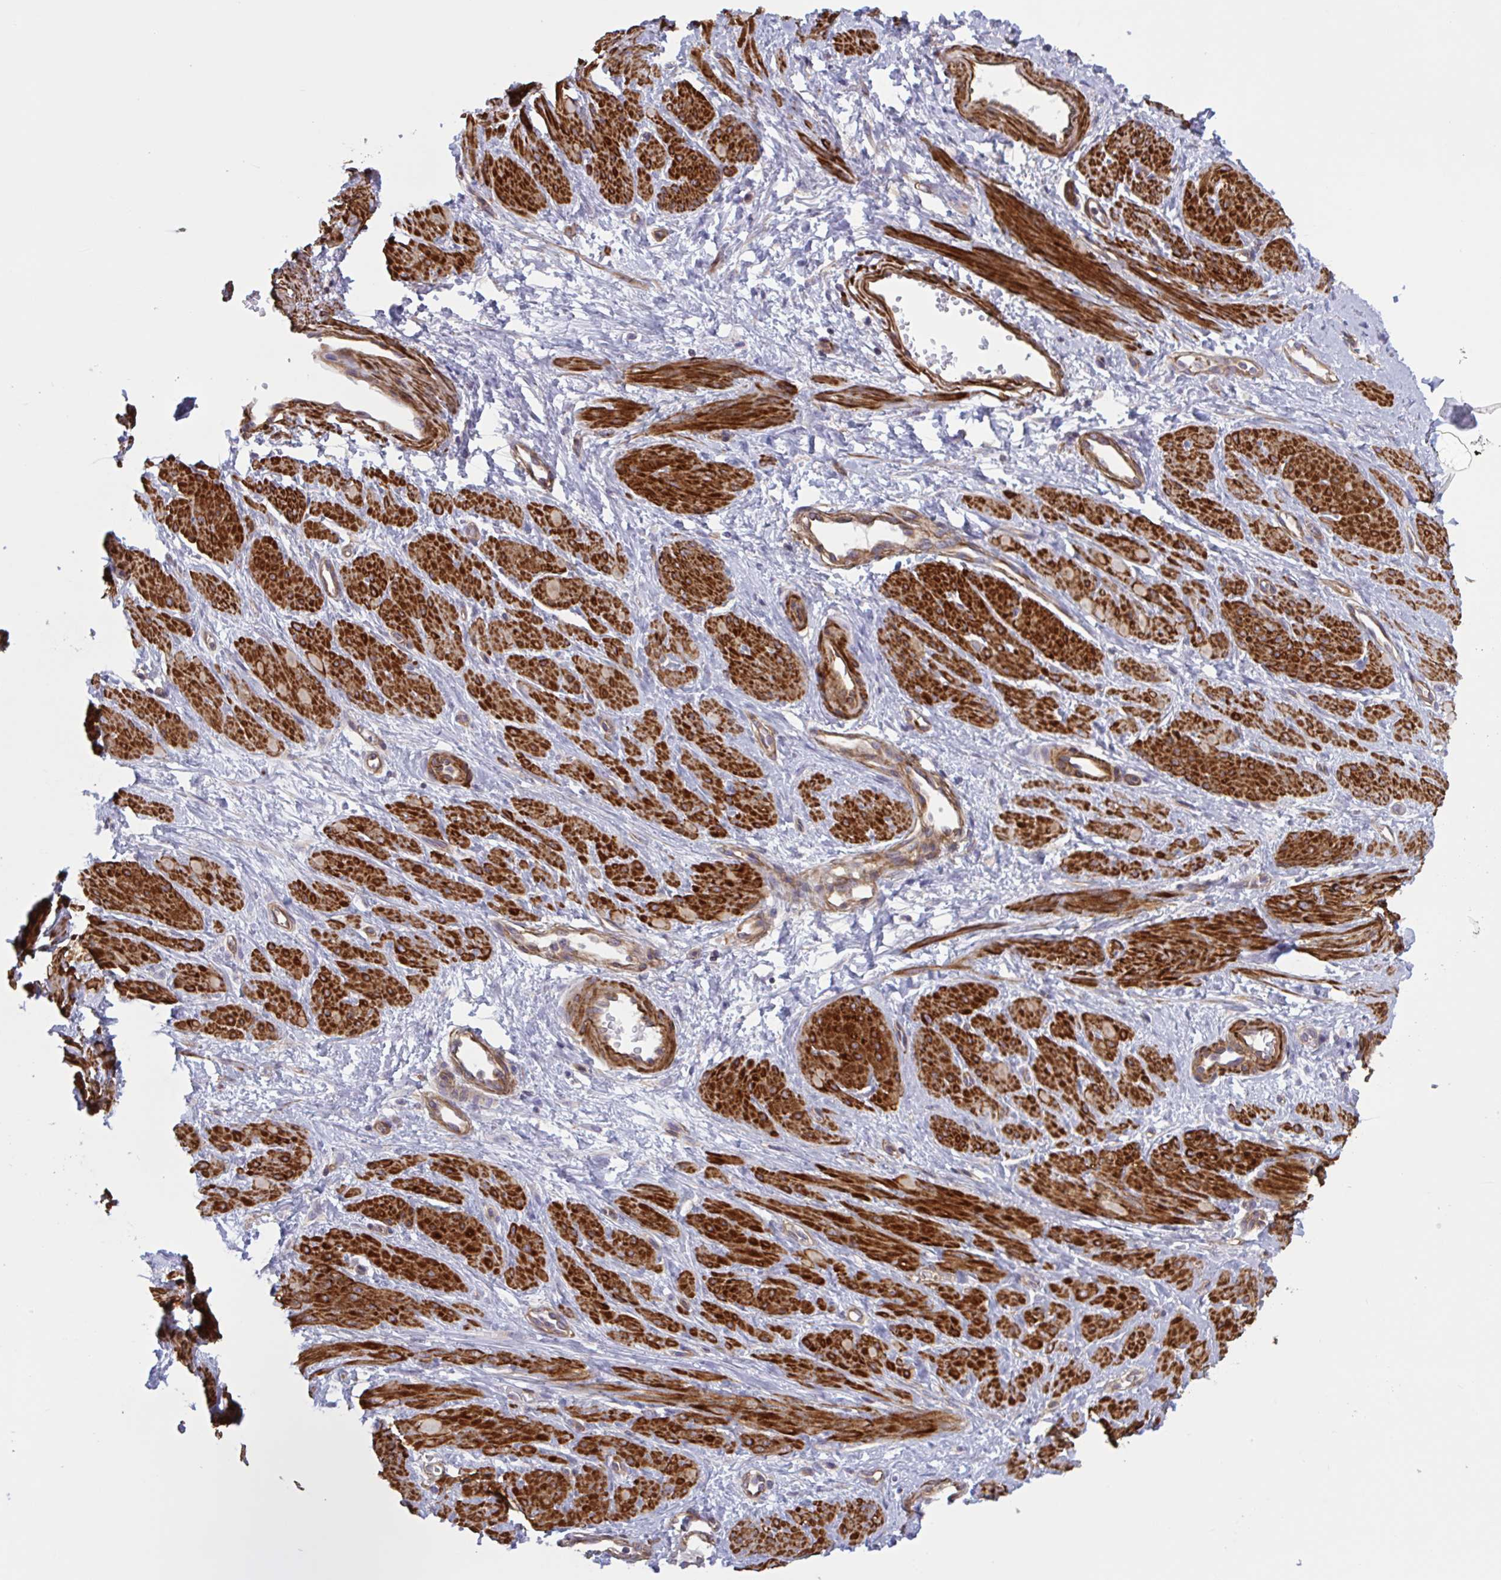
{"staining": {"intensity": "strong", "quantity": ">75%", "location": "cytoplasmic/membranous"}, "tissue": "smooth muscle", "cell_type": "Smooth muscle cells", "image_type": "normal", "snomed": [{"axis": "morphology", "description": "Normal tissue, NOS"}, {"axis": "topography", "description": "Smooth muscle"}, {"axis": "topography", "description": "Uterus"}], "caption": "The immunohistochemical stain highlights strong cytoplasmic/membranous positivity in smooth muscle cells of normal smooth muscle.", "gene": "SHISA7", "patient": {"sex": "female", "age": 39}}